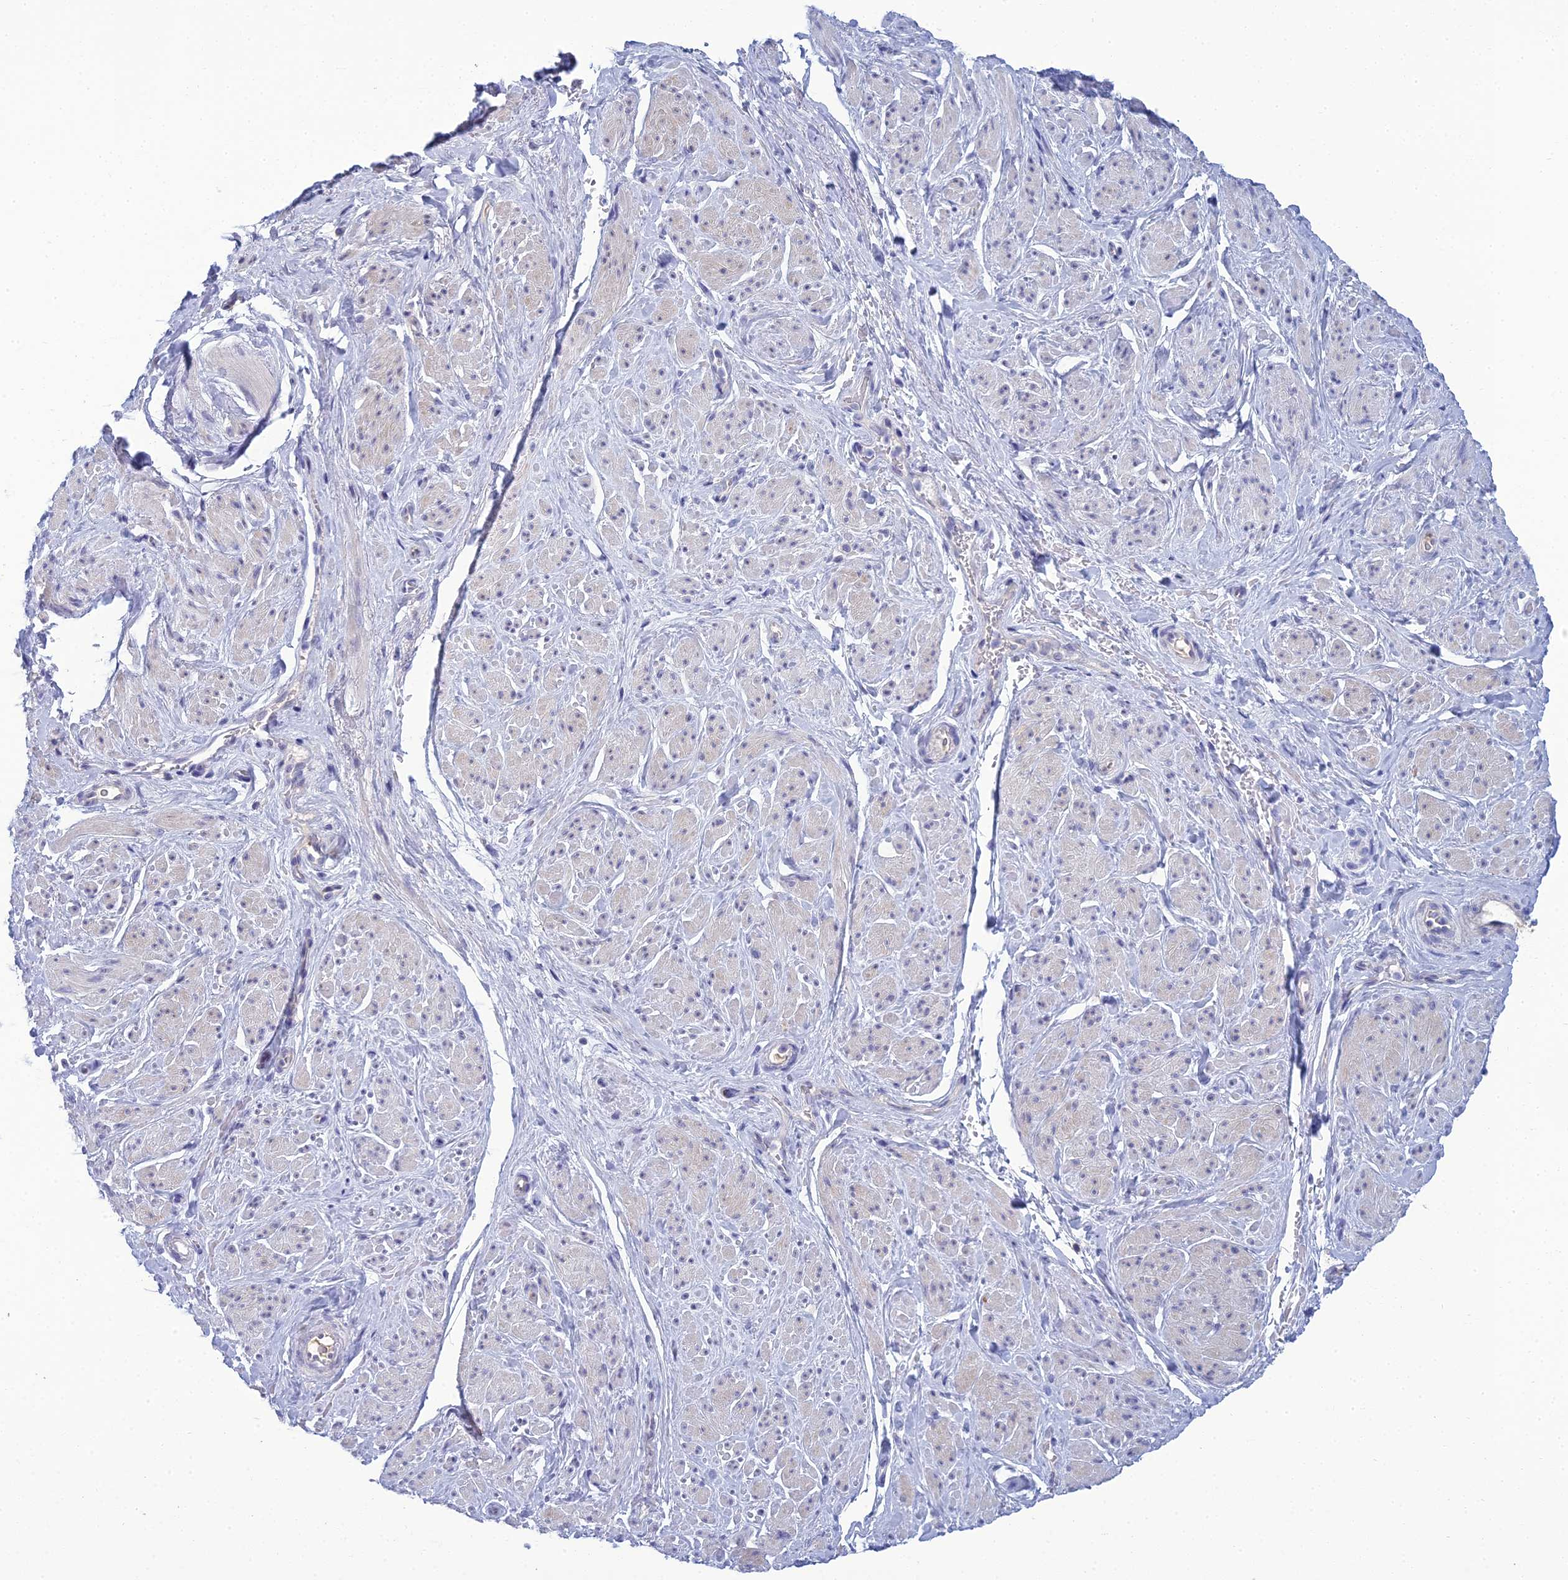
{"staining": {"intensity": "negative", "quantity": "none", "location": "none"}, "tissue": "smooth muscle", "cell_type": "Smooth muscle cells", "image_type": "normal", "snomed": [{"axis": "morphology", "description": "Normal tissue, NOS"}, {"axis": "topography", "description": "Smooth muscle"}, {"axis": "topography", "description": "Peripheral nerve tissue"}], "caption": "Smooth muscle cells show no significant protein staining in unremarkable smooth muscle.", "gene": "MUC13", "patient": {"sex": "male", "age": 69}}